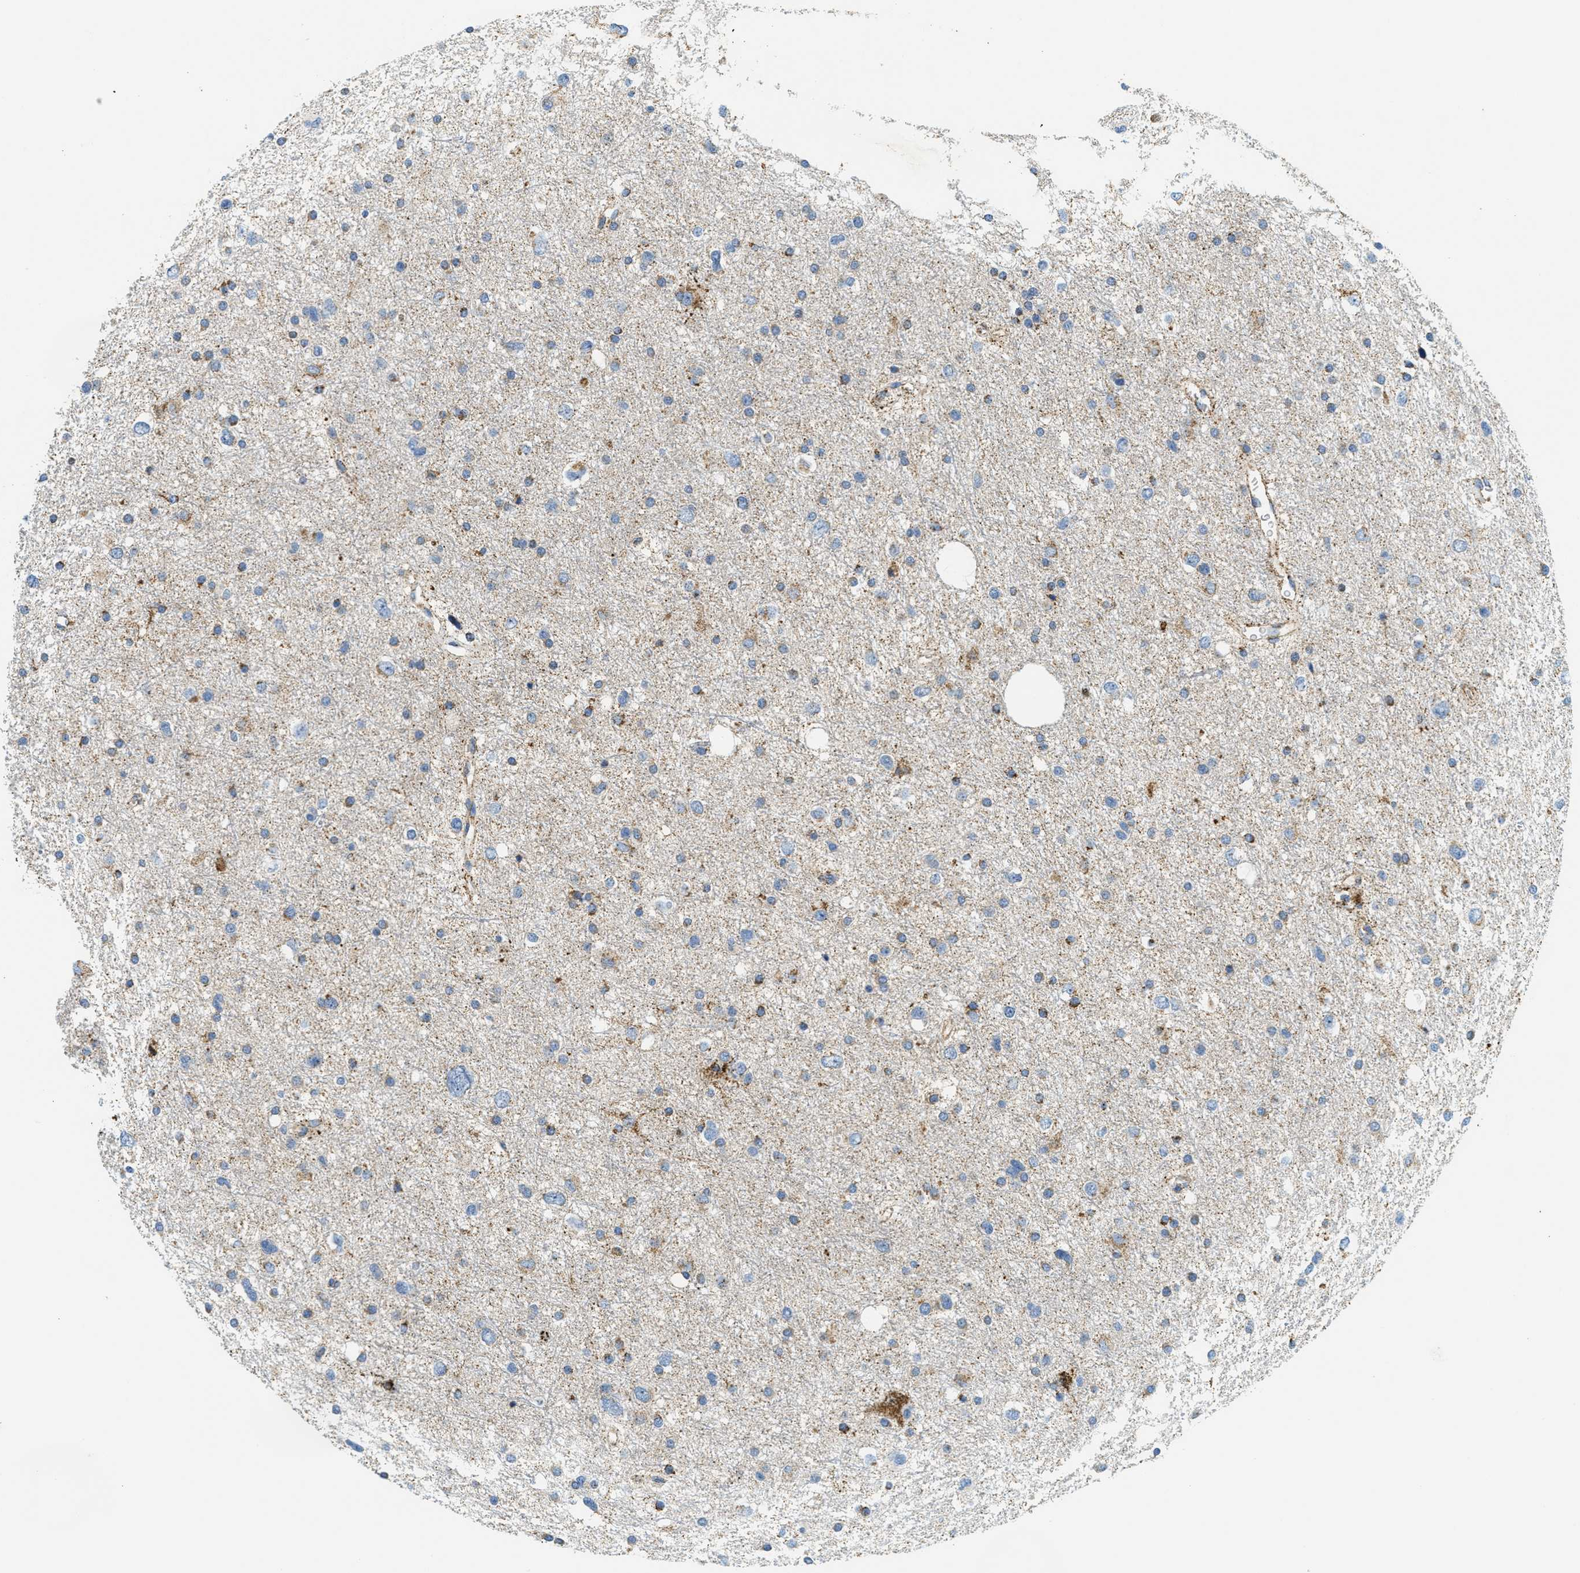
{"staining": {"intensity": "moderate", "quantity": "<25%", "location": "cytoplasmic/membranous"}, "tissue": "glioma", "cell_type": "Tumor cells", "image_type": "cancer", "snomed": [{"axis": "morphology", "description": "Glioma, malignant, Low grade"}, {"axis": "topography", "description": "Brain"}], "caption": "A brown stain labels moderate cytoplasmic/membranous staining of a protein in human malignant glioma (low-grade) tumor cells.", "gene": "HLCS", "patient": {"sex": "female", "age": 37}}